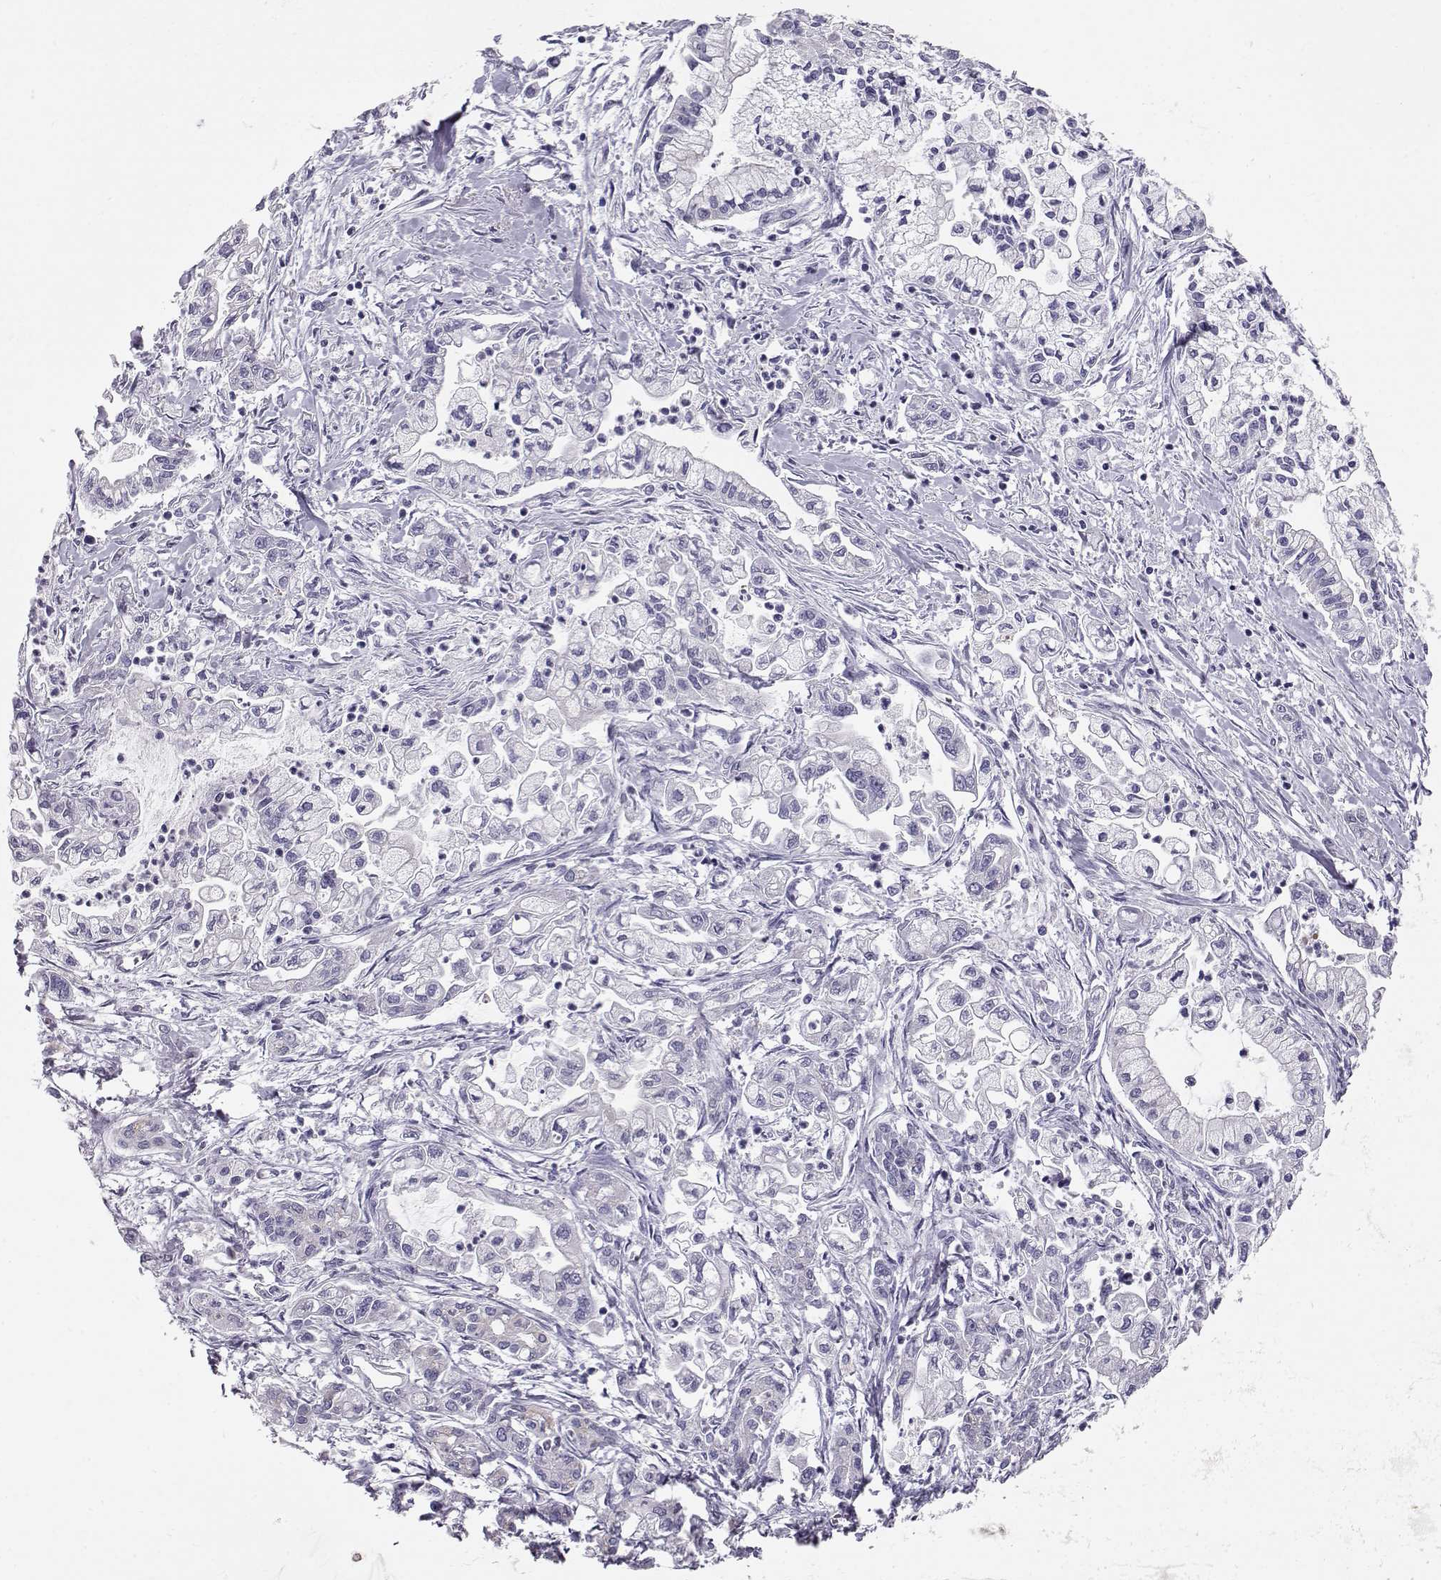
{"staining": {"intensity": "negative", "quantity": "none", "location": "none"}, "tissue": "pancreatic cancer", "cell_type": "Tumor cells", "image_type": "cancer", "snomed": [{"axis": "morphology", "description": "Adenocarcinoma, NOS"}, {"axis": "topography", "description": "Pancreas"}], "caption": "IHC of adenocarcinoma (pancreatic) demonstrates no staining in tumor cells.", "gene": "GPR26", "patient": {"sex": "male", "age": 54}}